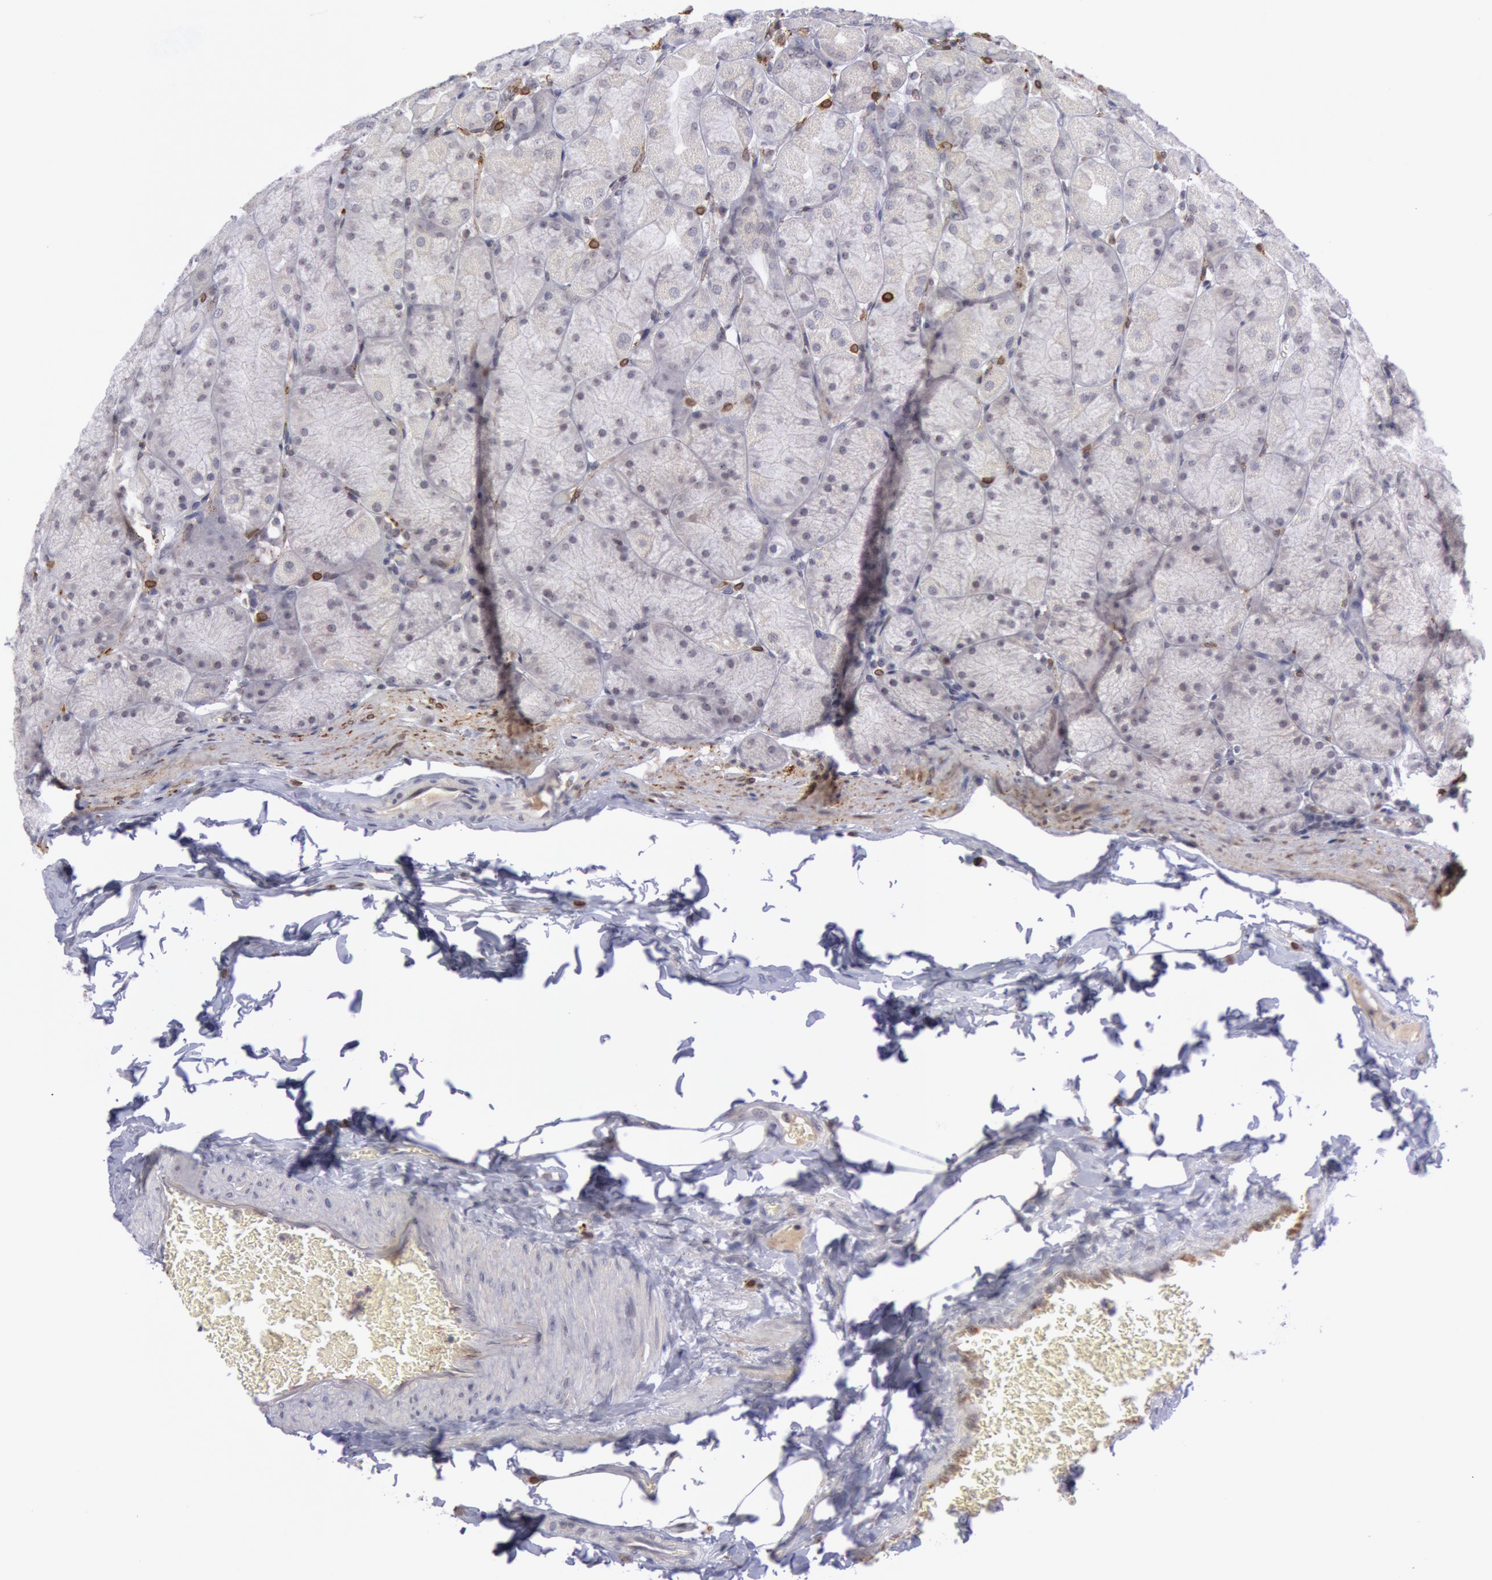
{"staining": {"intensity": "negative", "quantity": "none", "location": "none"}, "tissue": "stomach", "cell_type": "Glandular cells", "image_type": "normal", "snomed": [{"axis": "morphology", "description": "Normal tissue, NOS"}, {"axis": "topography", "description": "Stomach, upper"}], "caption": "Micrograph shows no significant protein staining in glandular cells of benign stomach. Brightfield microscopy of immunohistochemistry stained with DAB (3,3'-diaminobenzidine) (brown) and hematoxylin (blue), captured at high magnification.", "gene": "PTGS2", "patient": {"sex": "female", "age": 56}}